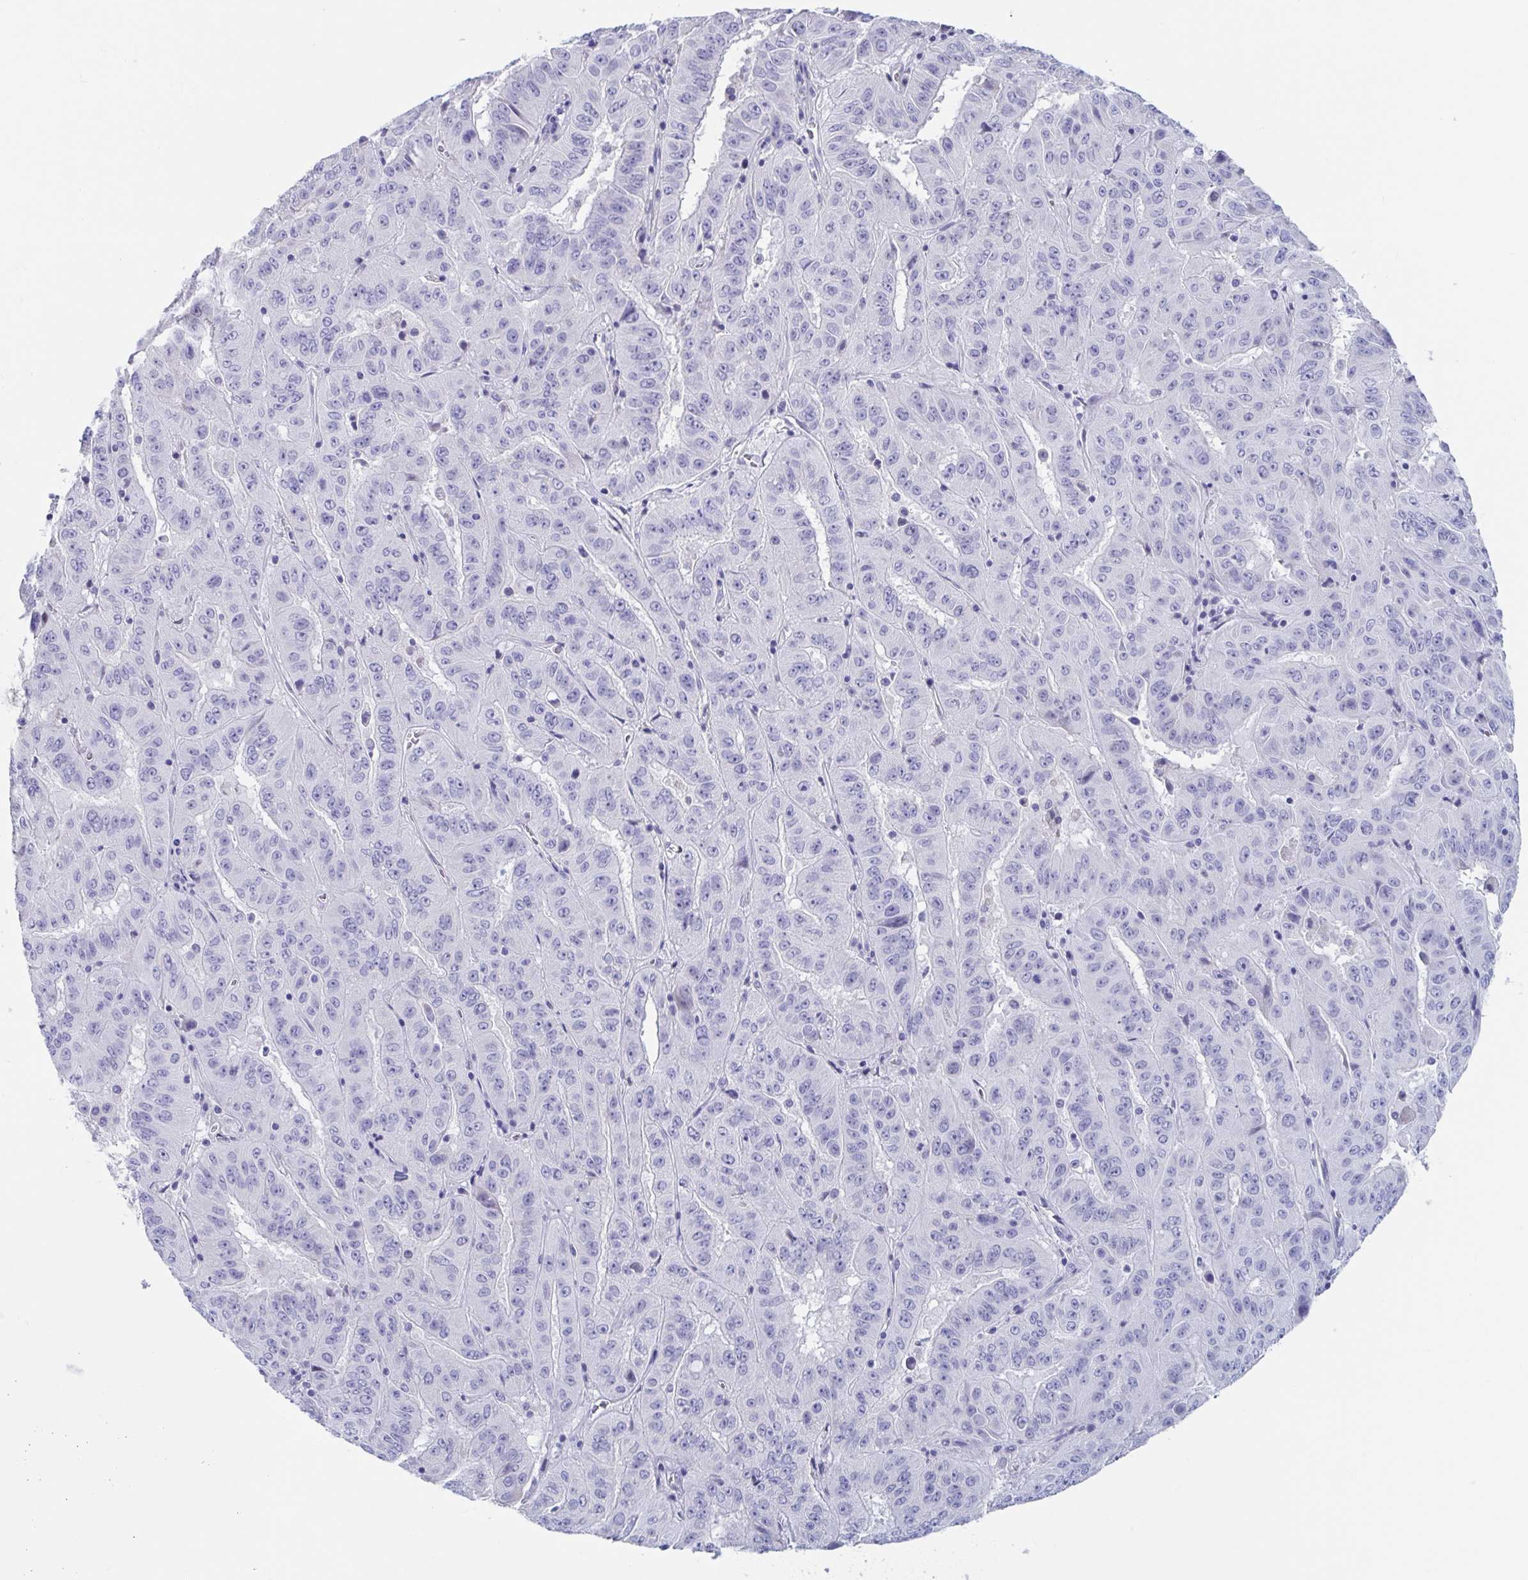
{"staining": {"intensity": "negative", "quantity": "none", "location": "none"}, "tissue": "pancreatic cancer", "cell_type": "Tumor cells", "image_type": "cancer", "snomed": [{"axis": "morphology", "description": "Adenocarcinoma, NOS"}, {"axis": "topography", "description": "Pancreas"}], "caption": "Micrograph shows no protein expression in tumor cells of pancreatic adenocarcinoma tissue.", "gene": "DPEP3", "patient": {"sex": "male", "age": 63}}